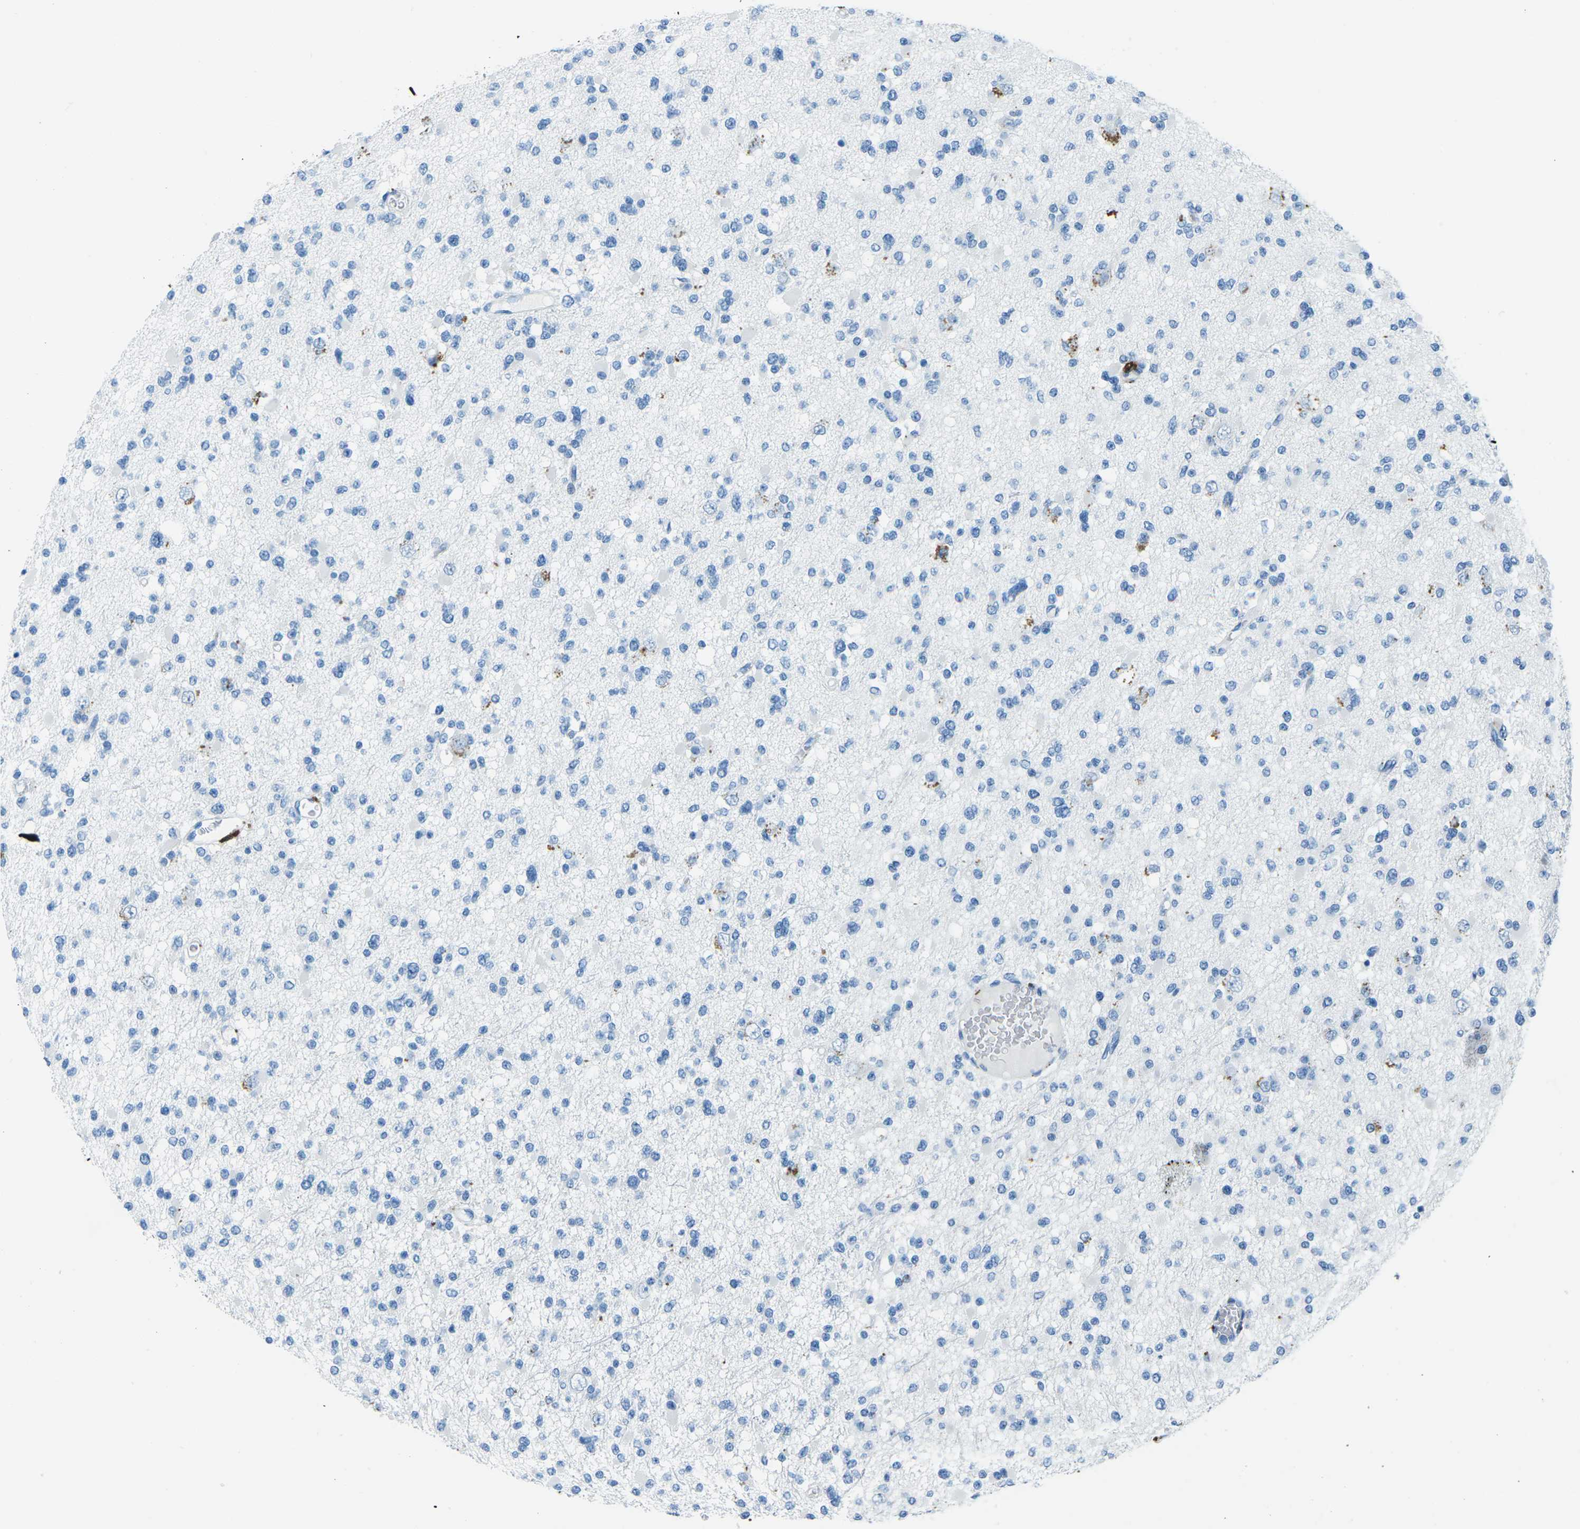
{"staining": {"intensity": "negative", "quantity": "none", "location": "none"}, "tissue": "glioma", "cell_type": "Tumor cells", "image_type": "cancer", "snomed": [{"axis": "morphology", "description": "Glioma, malignant, Low grade"}, {"axis": "topography", "description": "Brain"}], "caption": "Immunohistochemistry (IHC) of glioma demonstrates no positivity in tumor cells. Nuclei are stained in blue.", "gene": "MYH8", "patient": {"sex": "female", "age": 22}}